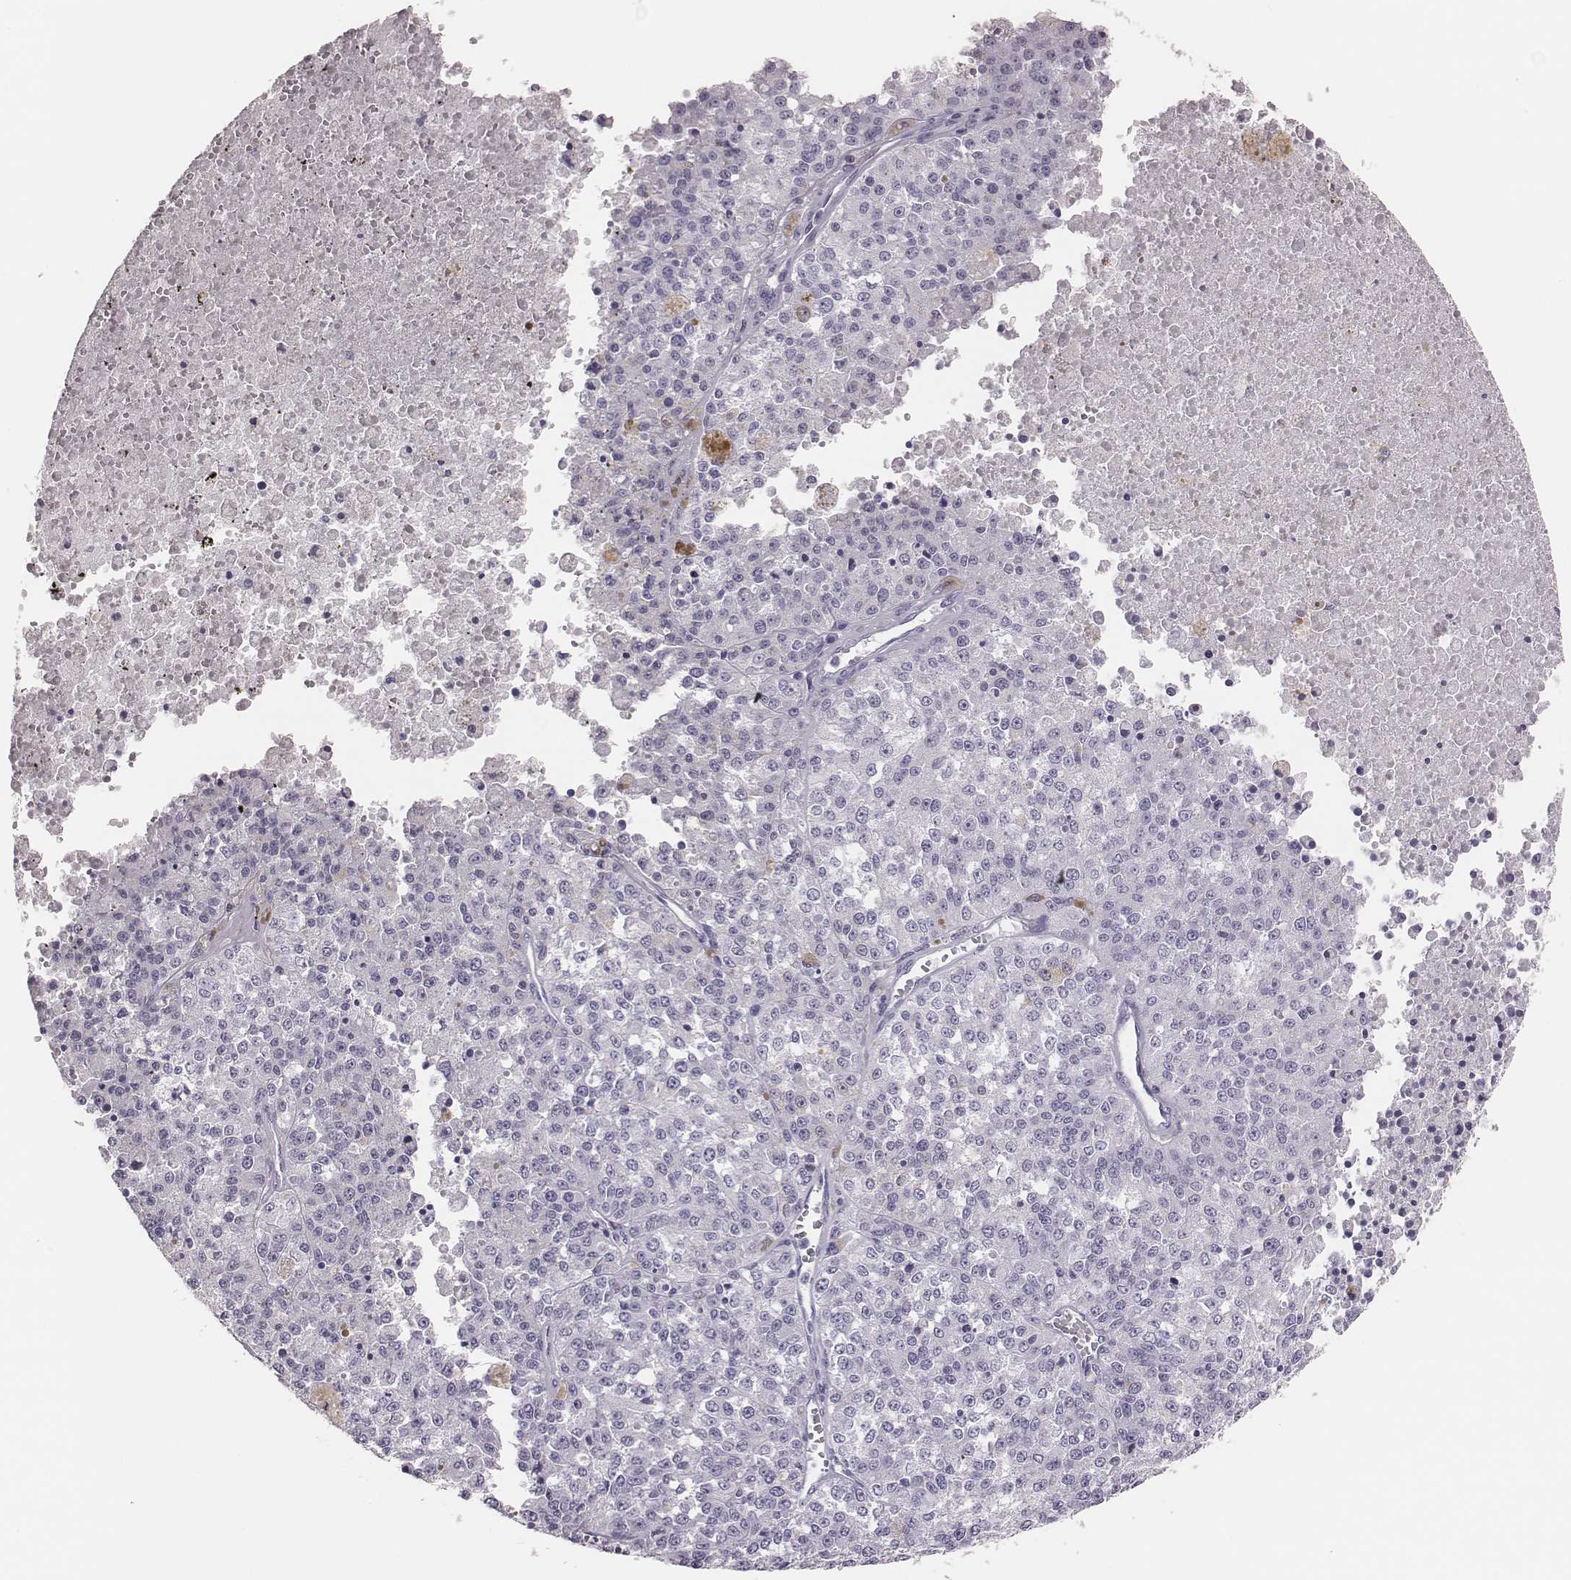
{"staining": {"intensity": "negative", "quantity": "none", "location": "none"}, "tissue": "melanoma", "cell_type": "Tumor cells", "image_type": "cancer", "snomed": [{"axis": "morphology", "description": "Malignant melanoma, Metastatic site"}, {"axis": "topography", "description": "Lymph node"}], "caption": "Human melanoma stained for a protein using immunohistochemistry exhibits no expression in tumor cells.", "gene": "H1-6", "patient": {"sex": "female", "age": 64}}